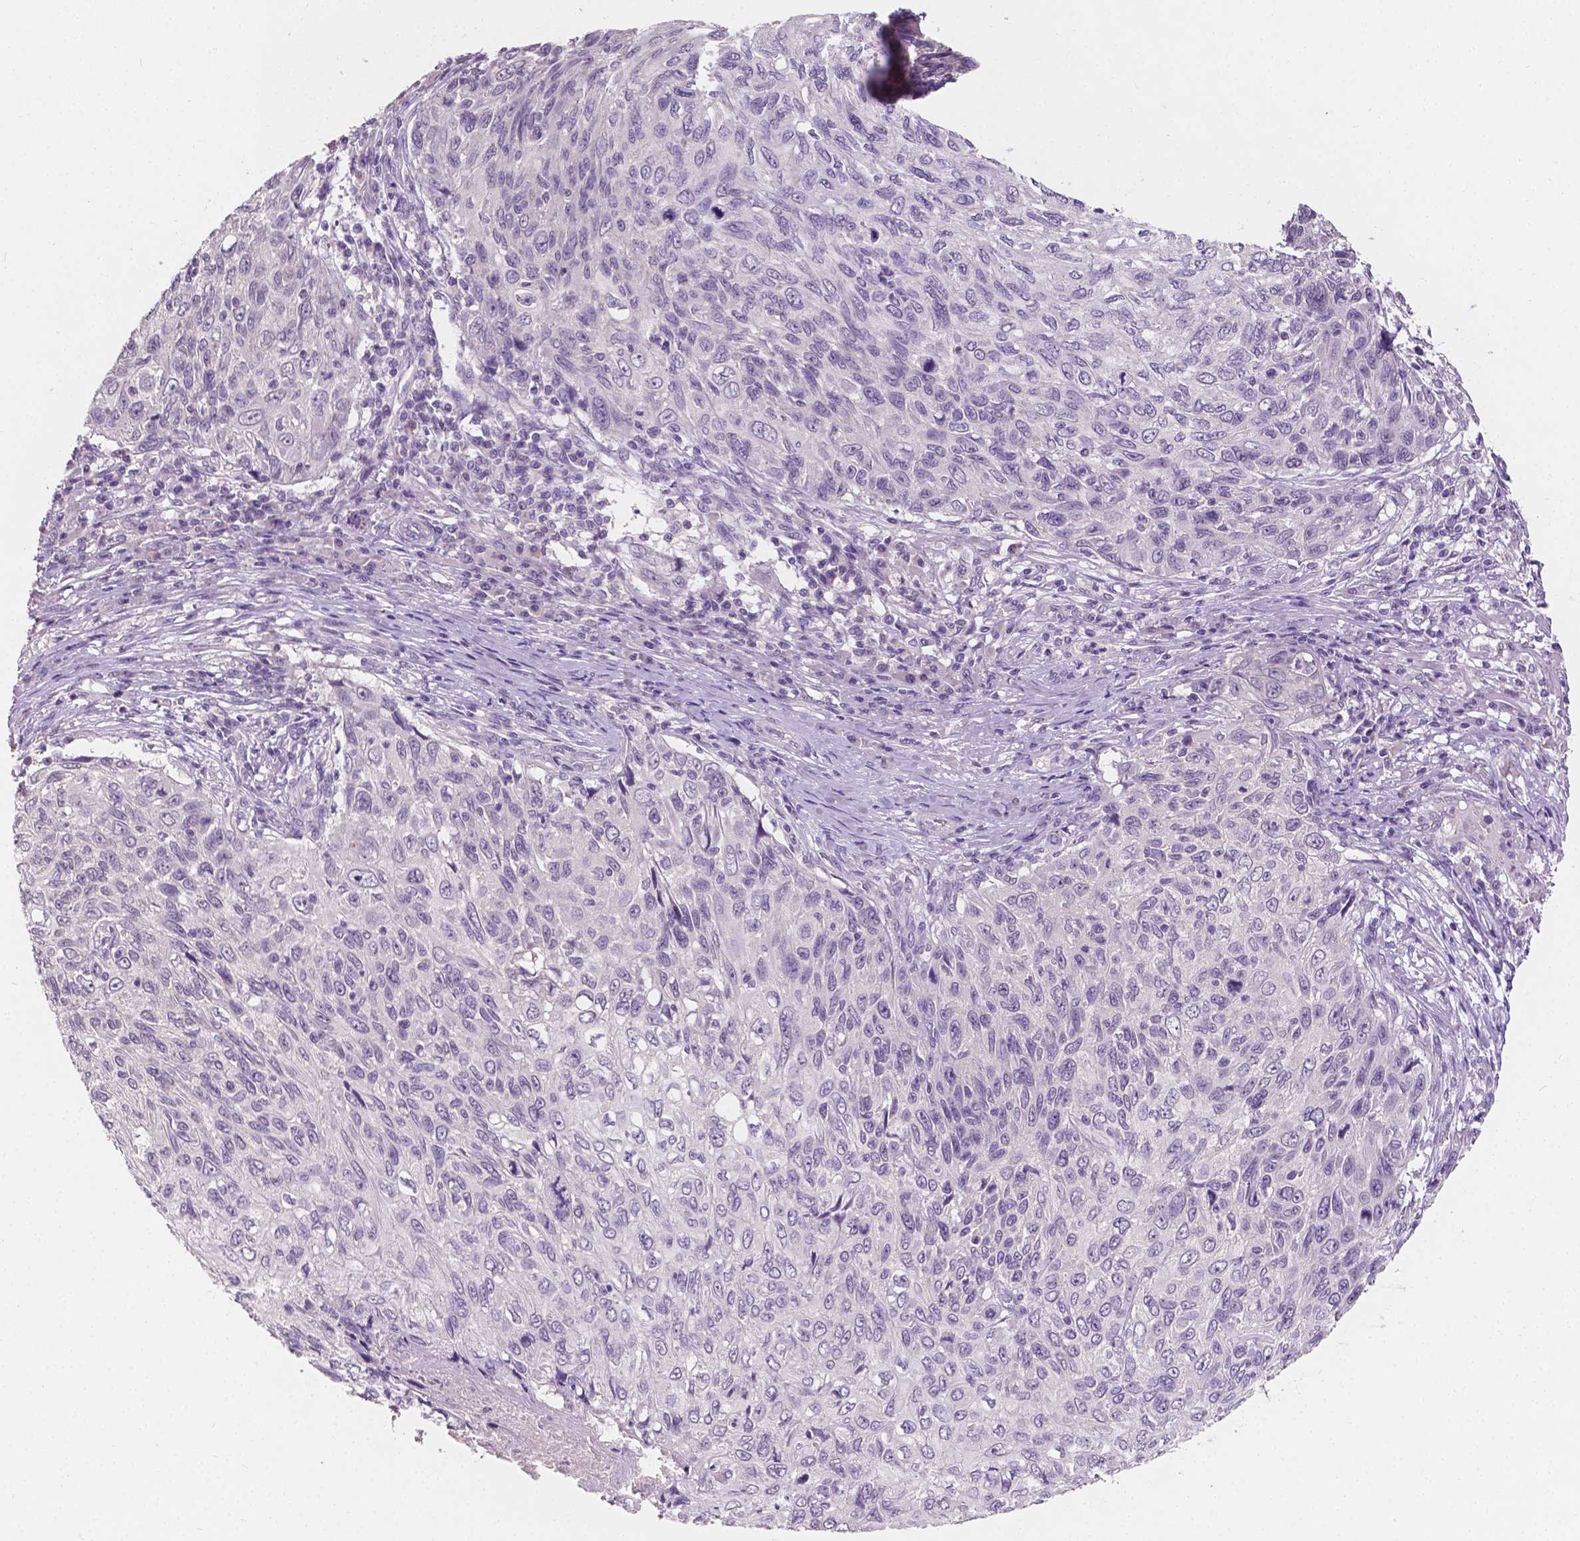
{"staining": {"intensity": "negative", "quantity": "none", "location": "none"}, "tissue": "skin cancer", "cell_type": "Tumor cells", "image_type": "cancer", "snomed": [{"axis": "morphology", "description": "Squamous cell carcinoma, NOS"}, {"axis": "topography", "description": "Skin"}], "caption": "Photomicrograph shows no significant protein positivity in tumor cells of squamous cell carcinoma (skin).", "gene": "TAL1", "patient": {"sex": "male", "age": 92}}